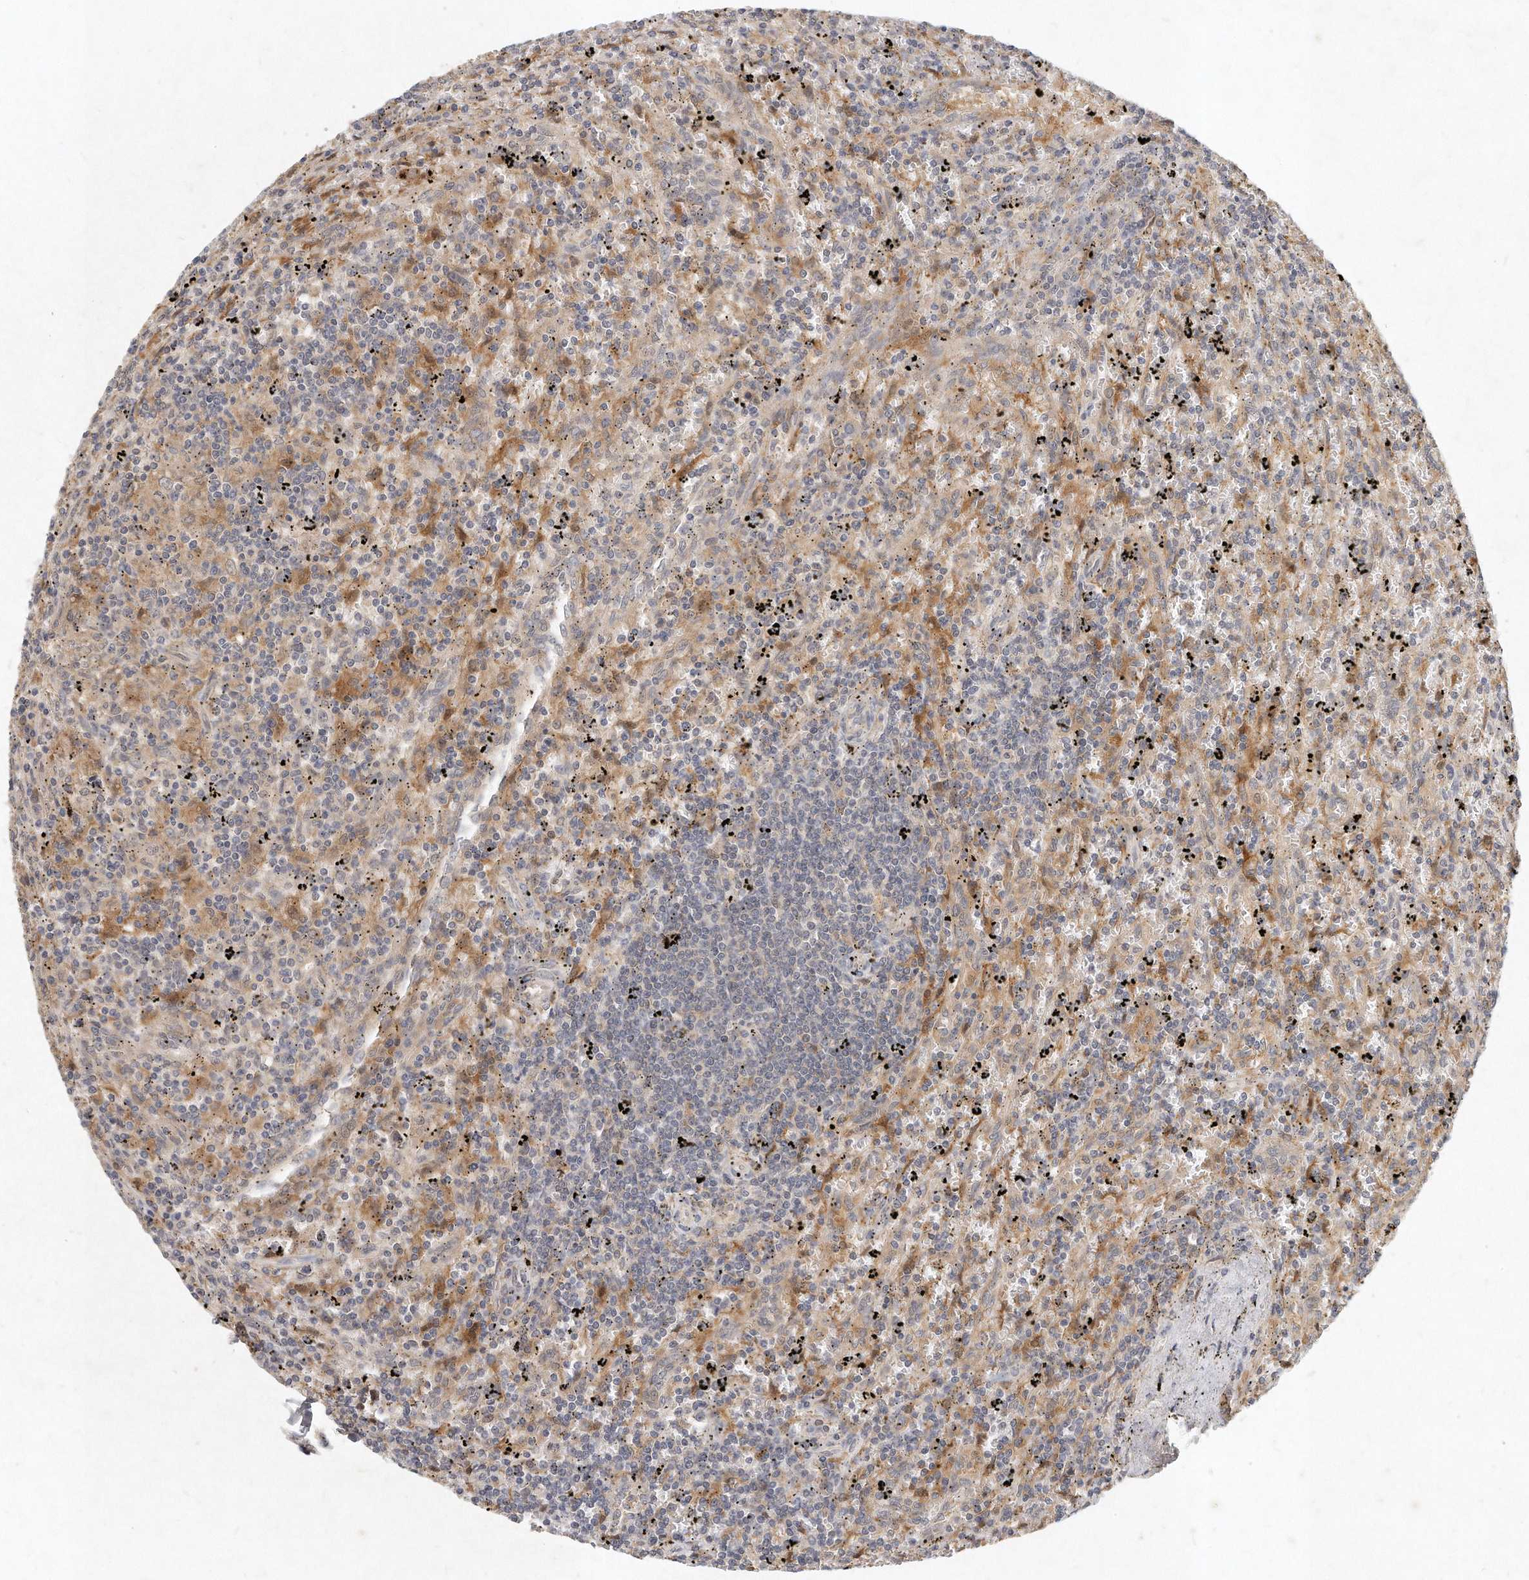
{"staining": {"intensity": "weak", "quantity": "<25%", "location": "cytoplasmic/membranous"}, "tissue": "lymphoma", "cell_type": "Tumor cells", "image_type": "cancer", "snomed": [{"axis": "morphology", "description": "Malignant lymphoma, non-Hodgkin's type, Low grade"}, {"axis": "topography", "description": "Spleen"}], "caption": "IHC of lymphoma exhibits no positivity in tumor cells. (DAB immunohistochemistry with hematoxylin counter stain).", "gene": "LGALS8", "patient": {"sex": "male", "age": 76}}